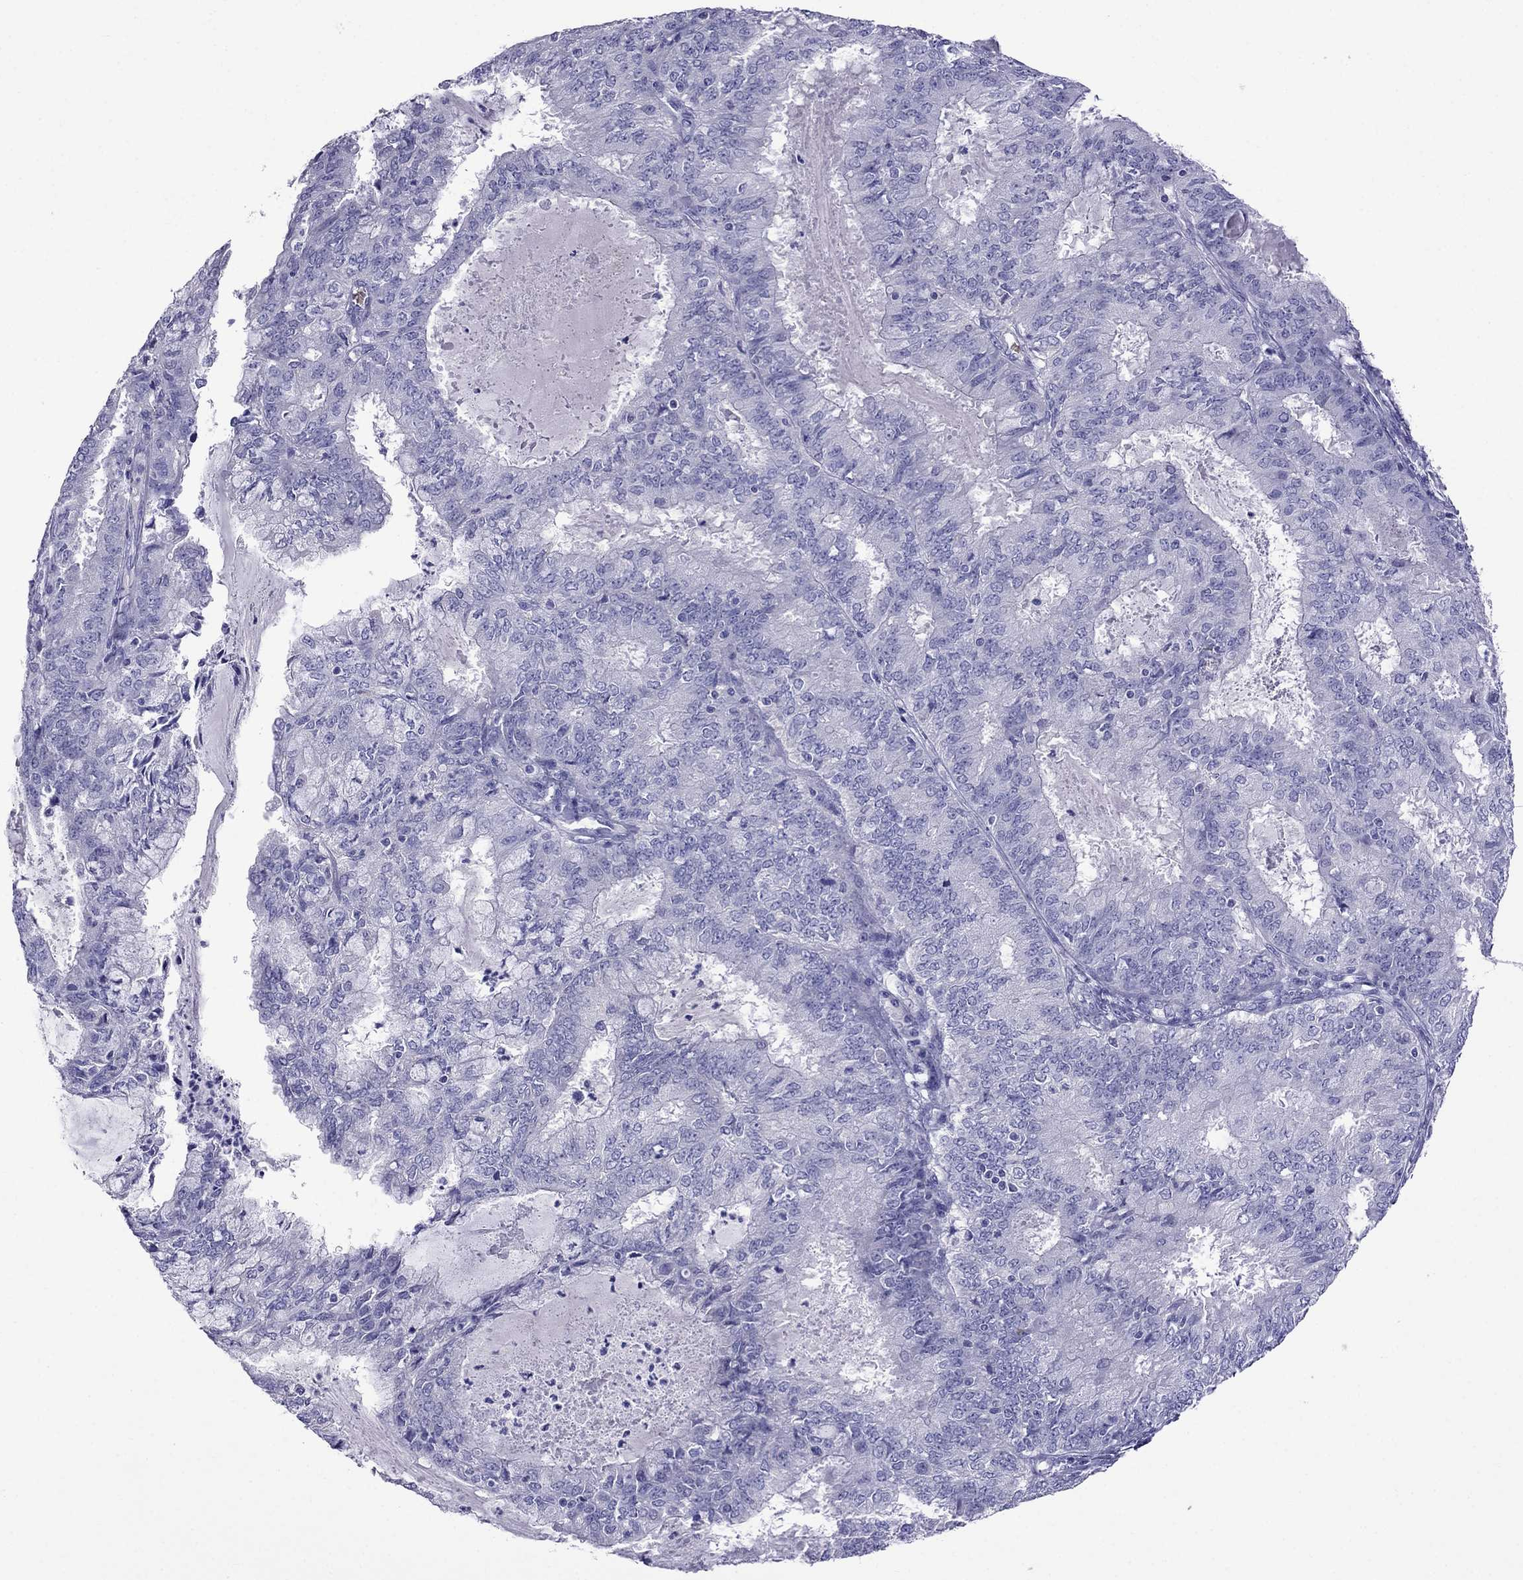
{"staining": {"intensity": "negative", "quantity": "none", "location": "none"}, "tissue": "endometrial cancer", "cell_type": "Tumor cells", "image_type": "cancer", "snomed": [{"axis": "morphology", "description": "Adenocarcinoma, NOS"}, {"axis": "topography", "description": "Endometrium"}], "caption": "Immunohistochemistry (IHC) photomicrograph of human adenocarcinoma (endometrial) stained for a protein (brown), which demonstrates no expression in tumor cells. (Stains: DAB (3,3'-diaminobenzidine) immunohistochemistry (IHC) with hematoxylin counter stain, Microscopy: brightfield microscopy at high magnification).", "gene": "TDRD1", "patient": {"sex": "female", "age": 57}}